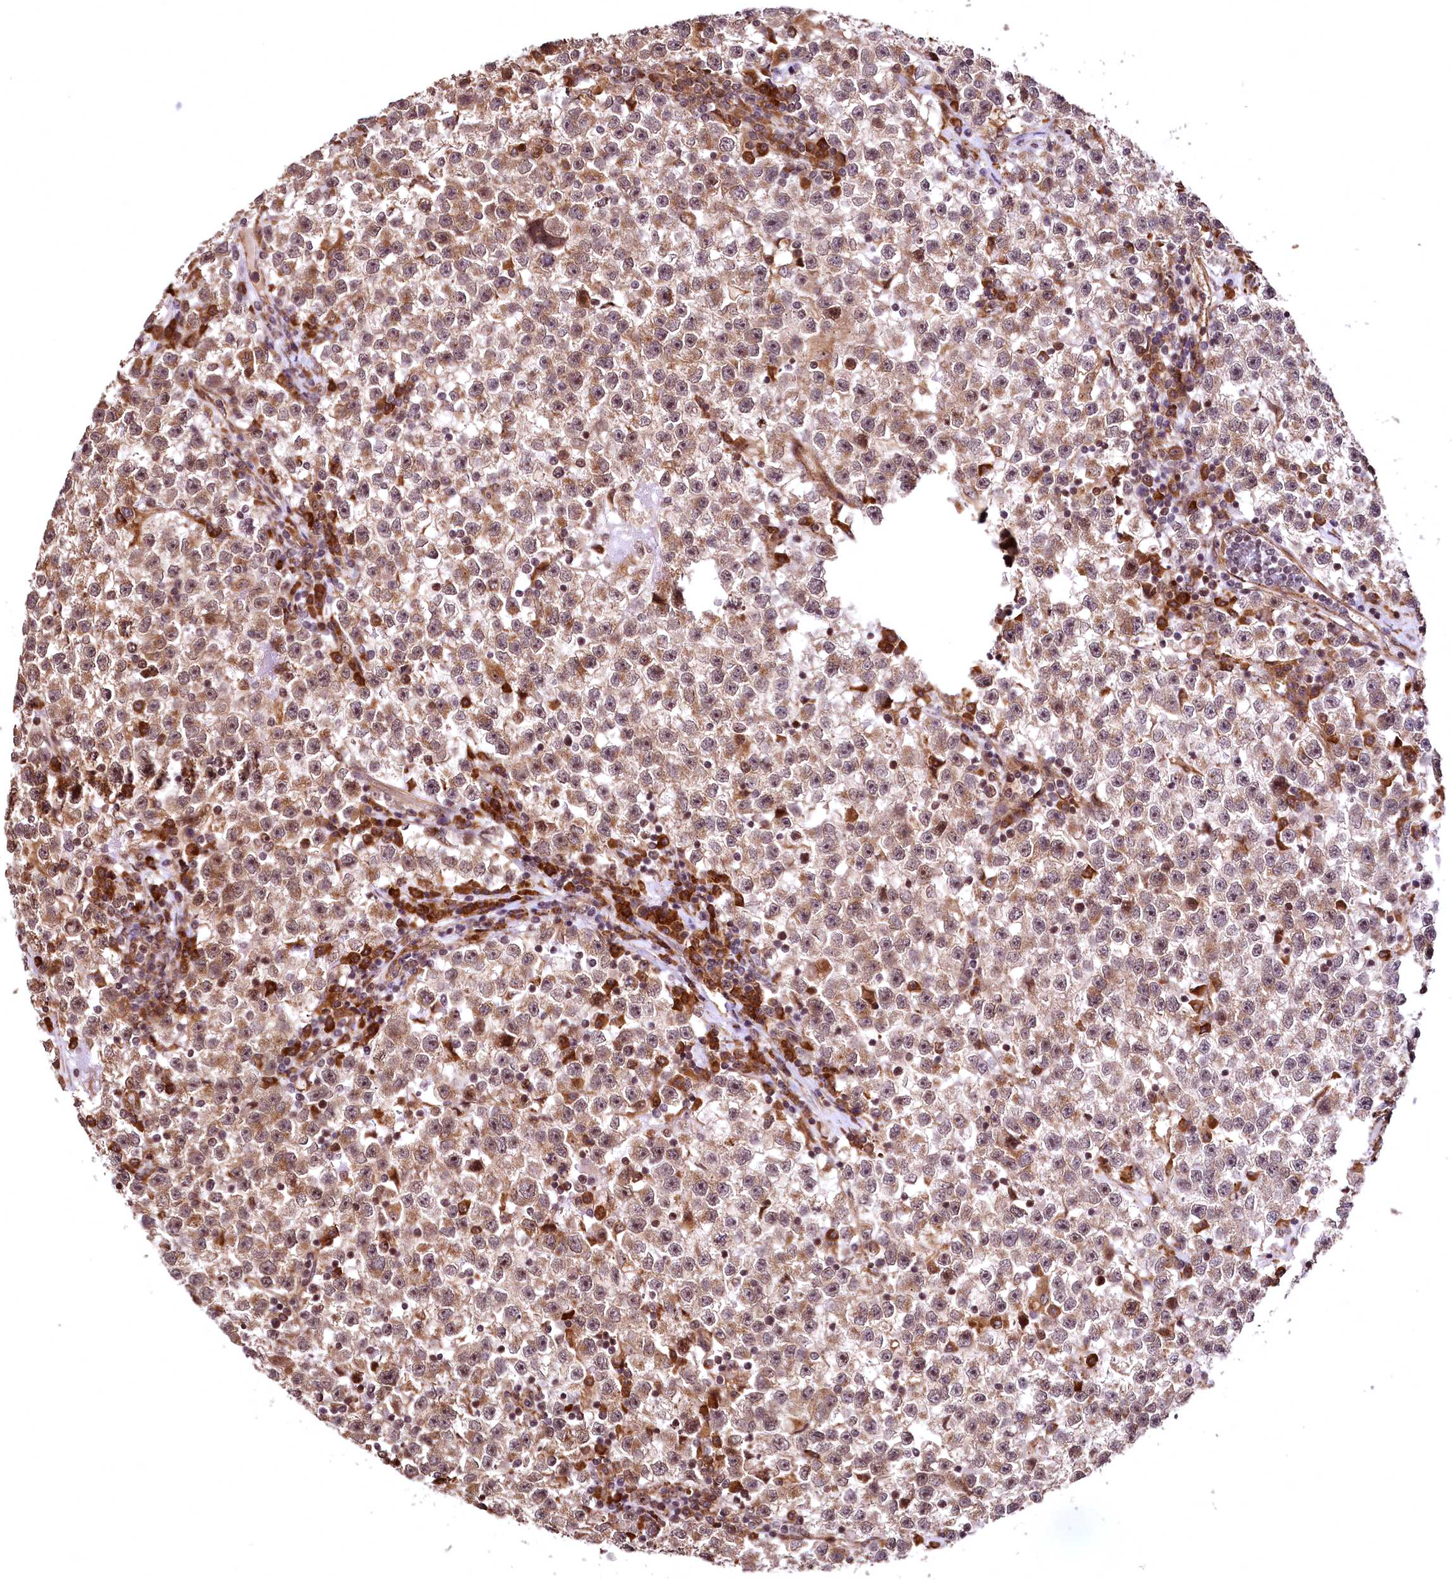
{"staining": {"intensity": "moderate", "quantity": ">75%", "location": "cytoplasmic/membranous,nuclear"}, "tissue": "testis cancer", "cell_type": "Tumor cells", "image_type": "cancer", "snomed": [{"axis": "morphology", "description": "Seminoma, NOS"}, {"axis": "topography", "description": "Testis"}], "caption": "Testis seminoma was stained to show a protein in brown. There is medium levels of moderate cytoplasmic/membranous and nuclear positivity in approximately >75% of tumor cells. (Brightfield microscopy of DAB IHC at high magnification).", "gene": "PDS5B", "patient": {"sex": "male", "age": 22}}